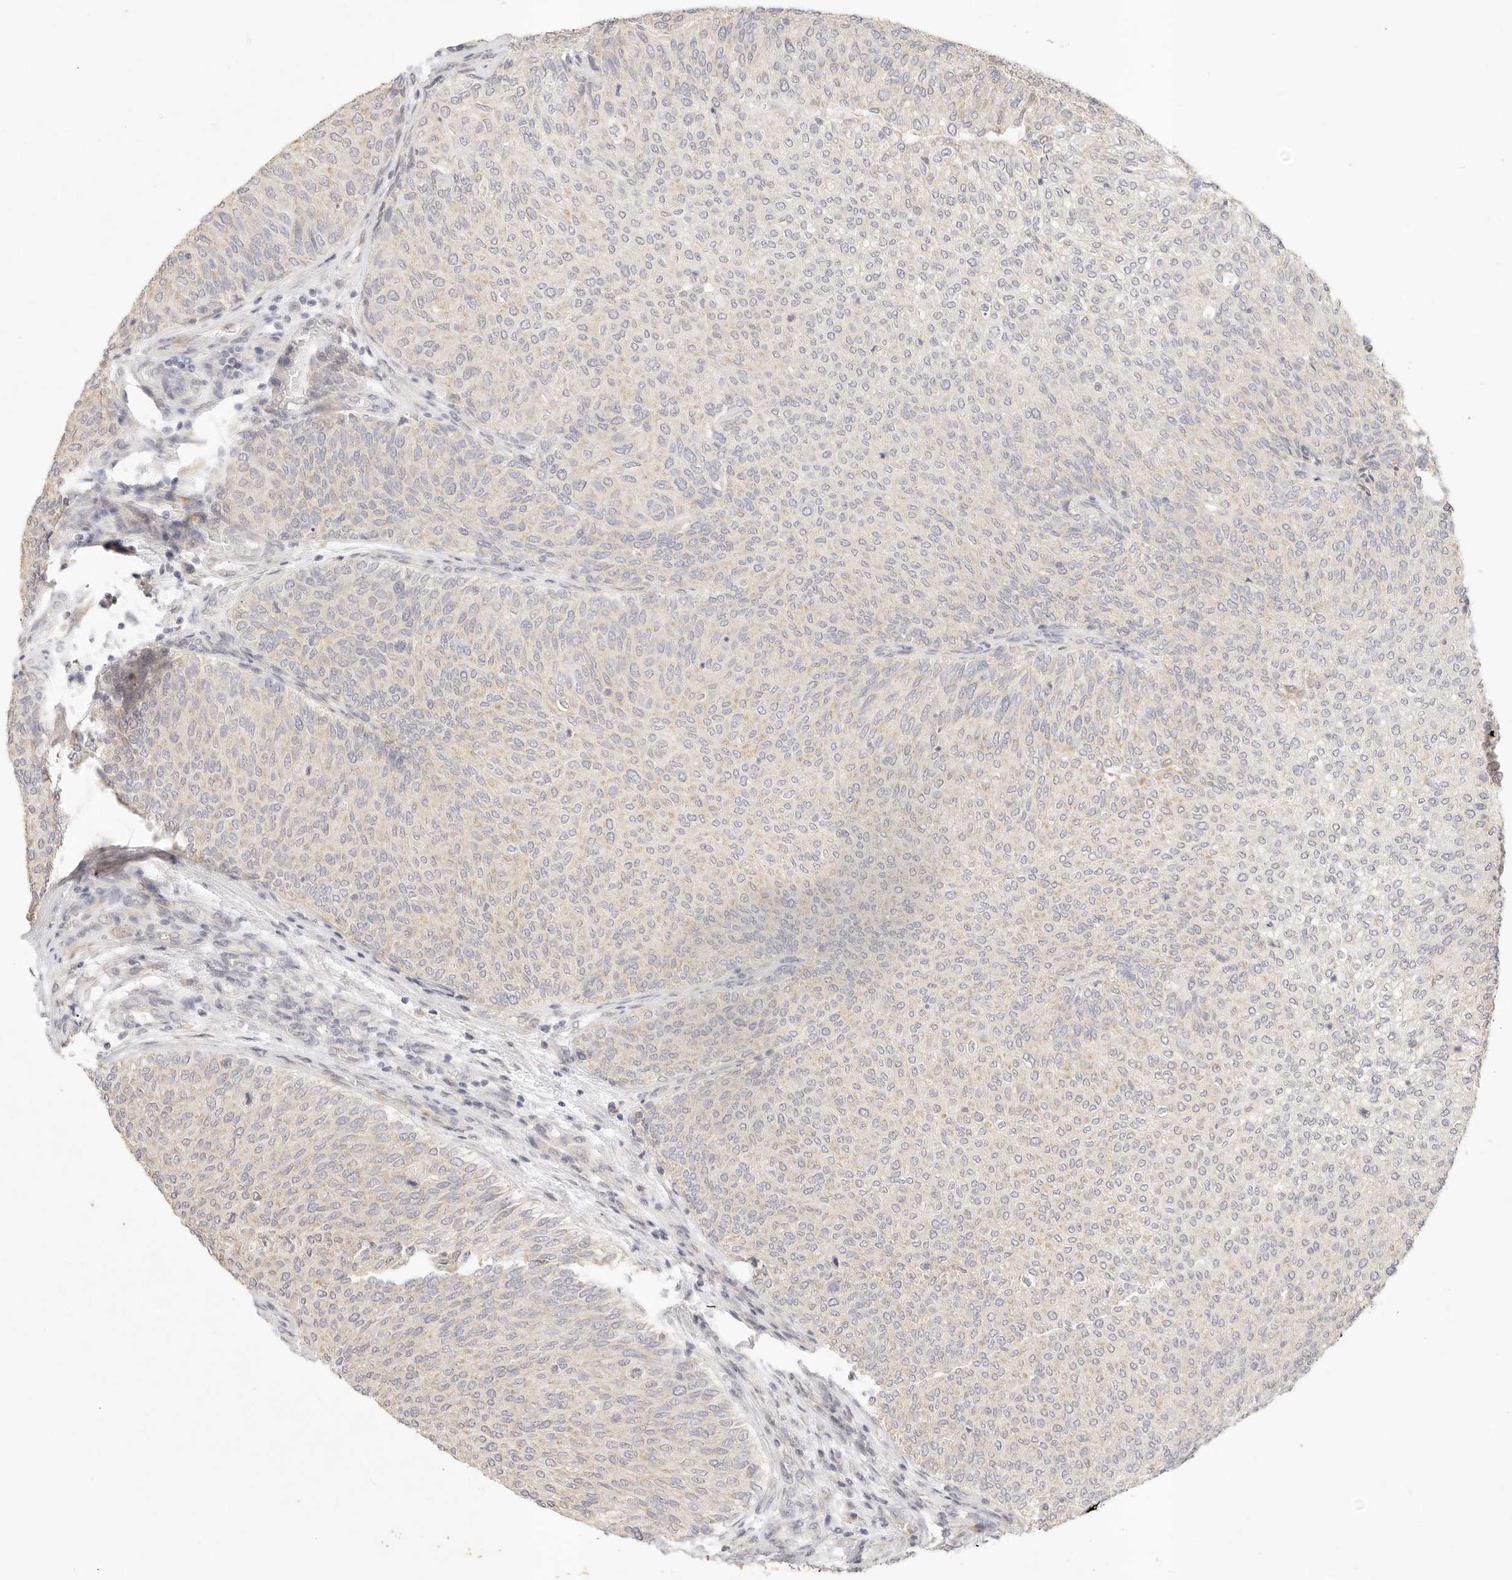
{"staining": {"intensity": "negative", "quantity": "none", "location": "none"}, "tissue": "urothelial cancer", "cell_type": "Tumor cells", "image_type": "cancer", "snomed": [{"axis": "morphology", "description": "Urothelial carcinoma, Low grade"}, {"axis": "topography", "description": "Urinary bladder"}], "caption": "Tumor cells show no significant expression in urothelial cancer. Nuclei are stained in blue.", "gene": "GPR156", "patient": {"sex": "female", "age": 79}}